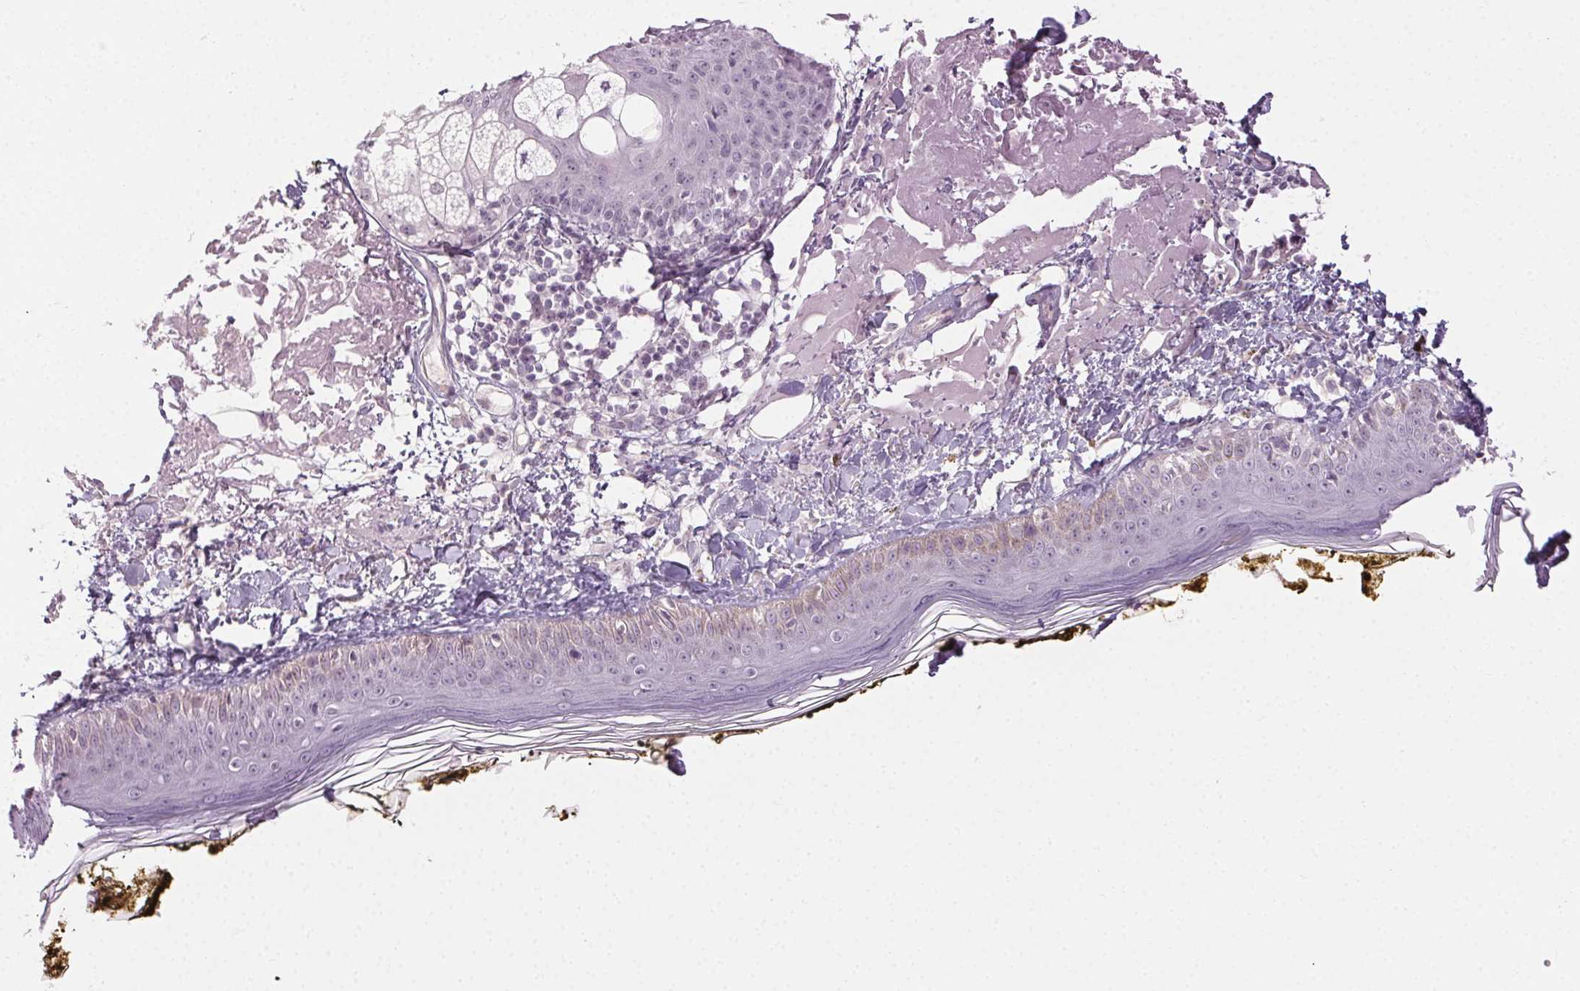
{"staining": {"intensity": "negative", "quantity": "none", "location": "none"}, "tissue": "skin", "cell_type": "Fibroblasts", "image_type": "normal", "snomed": [{"axis": "morphology", "description": "Normal tissue, NOS"}, {"axis": "topography", "description": "Skin"}], "caption": "Immunohistochemistry histopathology image of normal skin: skin stained with DAB exhibits no significant protein staining in fibroblasts. (DAB immunohistochemistry, high magnification).", "gene": "FAM168A", "patient": {"sex": "male", "age": 76}}